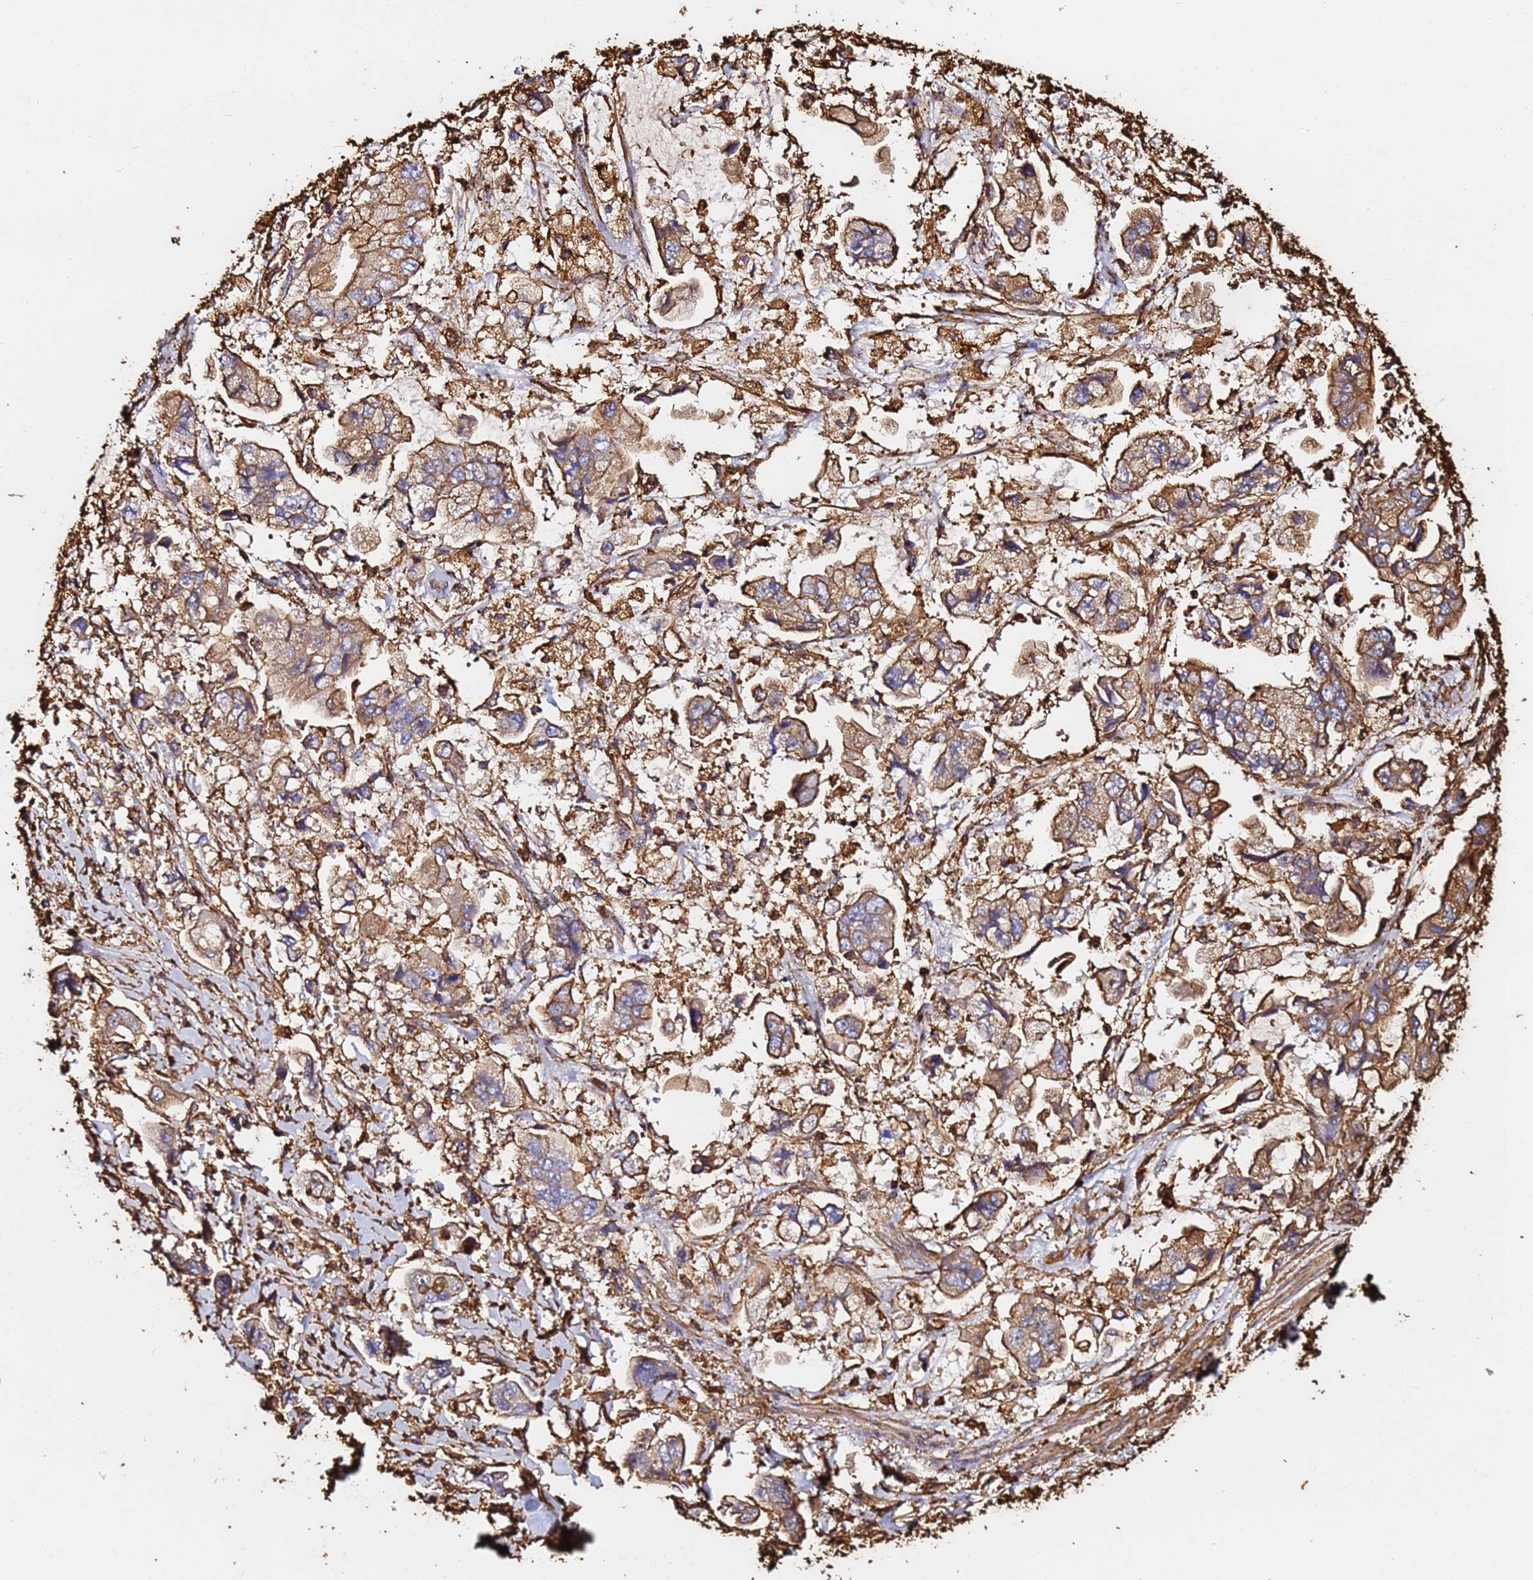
{"staining": {"intensity": "moderate", "quantity": ">75%", "location": "cytoplasmic/membranous"}, "tissue": "stomach cancer", "cell_type": "Tumor cells", "image_type": "cancer", "snomed": [{"axis": "morphology", "description": "Adenocarcinoma, NOS"}, {"axis": "topography", "description": "Stomach"}], "caption": "Immunohistochemistry photomicrograph of stomach adenocarcinoma stained for a protein (brown), which shows medium levels of moderate cytoplasmic/membranous staining in about >75% of tumor cells.", "gene": "ACTB", "patient": {"sex": "male", "age": 62}}